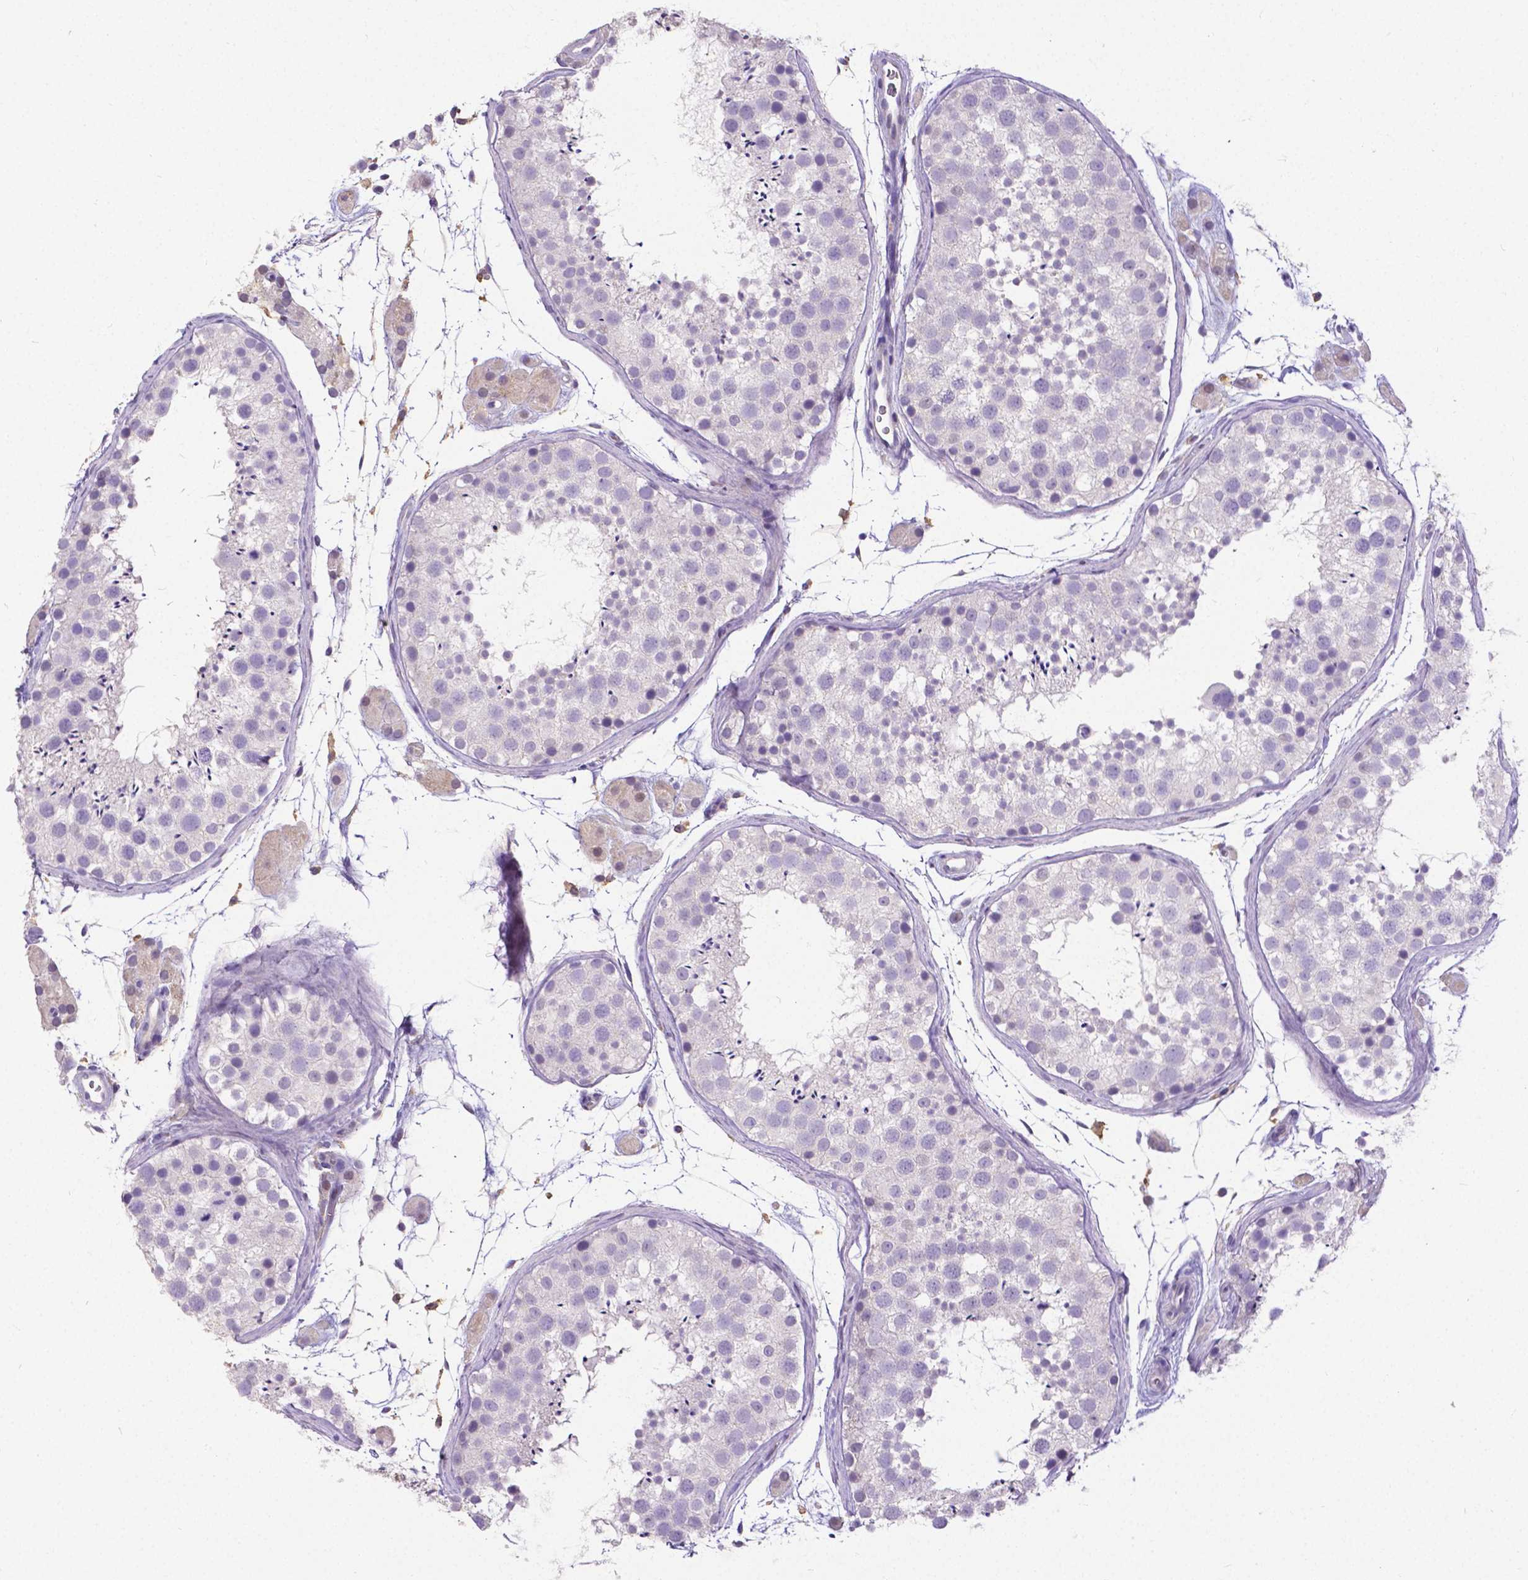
{"staining": {"intensity": "negative", "quantity": "none", "location": "none"}, "tissue": "testis", "cell_type": "Cells in seminiferous ducts", "image_type": "normal", "snomed": [{"axis": "morphology", "description": "Normal tissue, NOS"}, {"axis": "topography", "description": "Testis"}], "caption": "A high-resolution image shows IHC staining of normal testis, which reveals no significant expression in cells in seminiferous ducts. Brightfield microscopy of immunohistochemistry (IHC) stained with DAB (3,3'-diaminobenzidine) (brown) and hematoxylin (blue), captured at high magnification.", "gene": "CD4", "patient": {"sex": "male", "age": 41}}